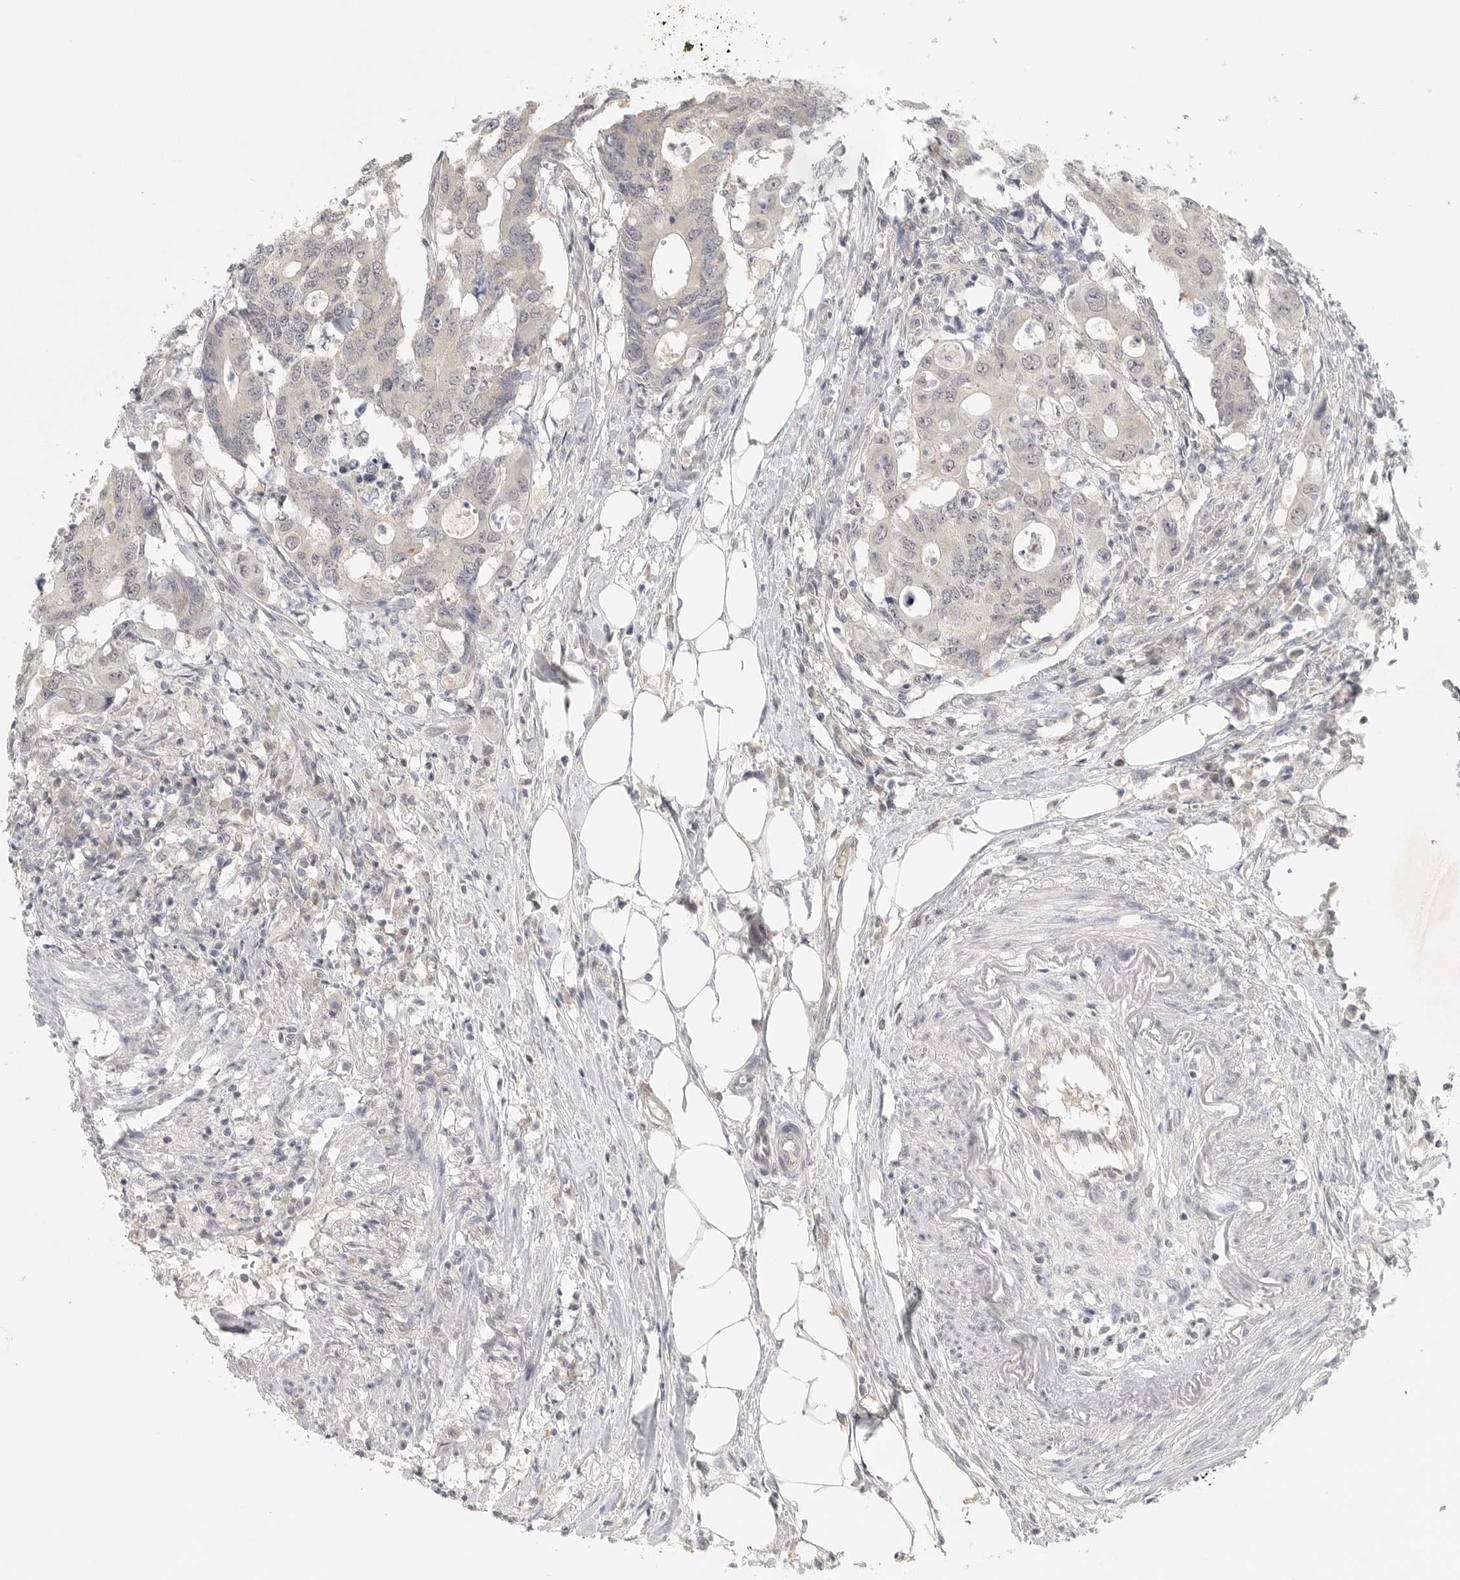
{"staining": {"intensity": "negative", "quantity": "none", "location": "none"}, "tissue": "colorectal cancer", "cell_type": "Tumor cells", "image_type": "cancer", "snomed": [{"axis": "morphology", "description": "Adenocarcinoma, NOS"}, {"axis": "topography", "description": "Colon"}], "caption": "The image shows no staining of tumor cells in adenocarcinoma (colorectal). (DAB (3,3'-diaminobenzidine) immunohistochemistry (IHC), high magnification).", "gene": "HDAC6", "patient": {"sex": "male", "age": 71}}